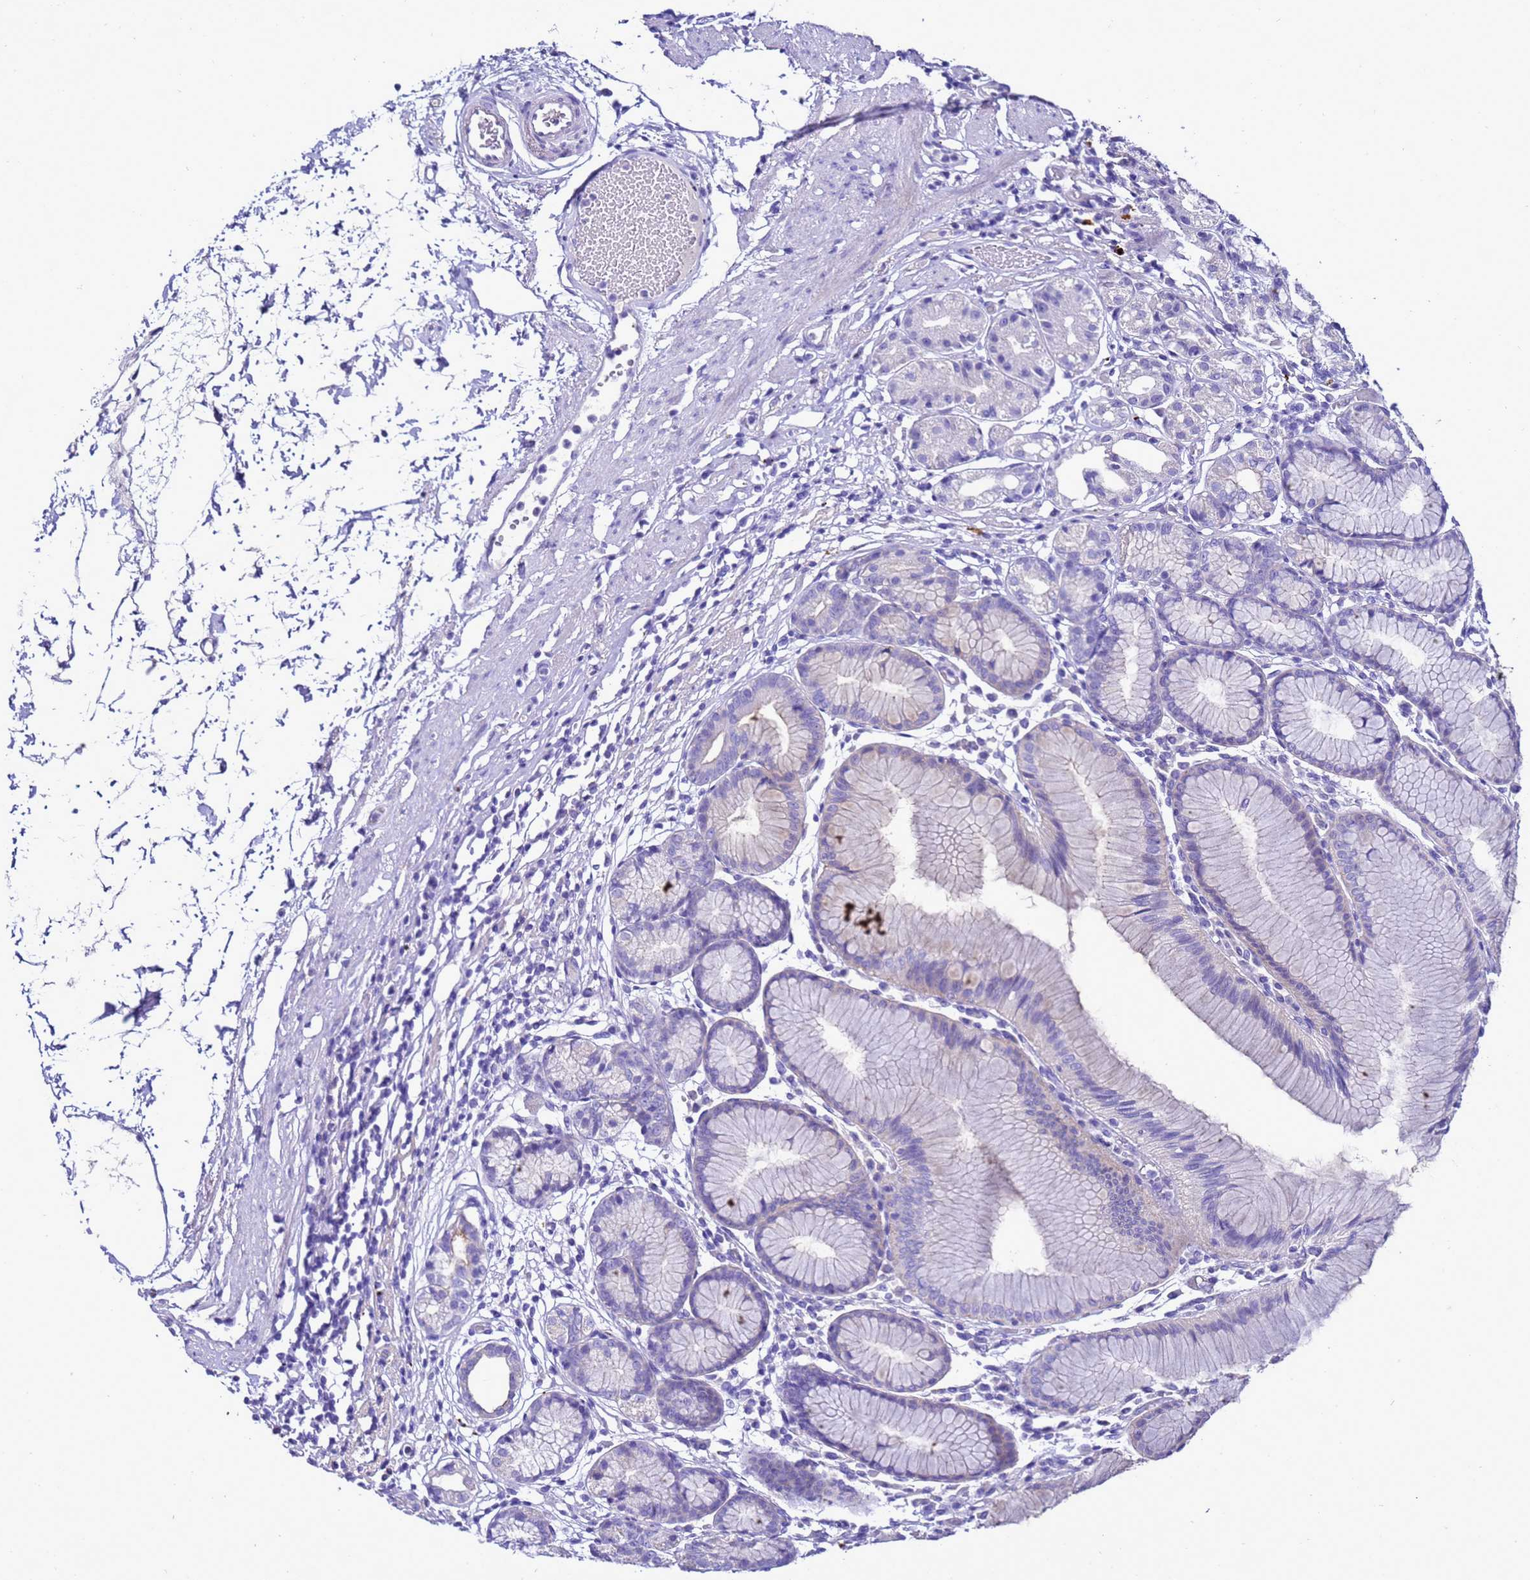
{"staining": {"intensity": "negative", "quantity": "none", "location": "none"}, "tissue": "stomach", "cell_type": "Glandular cells", "image_type": "normal", "snomed": [{"axis": "morphology", "description": "Normal tissue, NOS"}, {"axis": "topography", "description": "Stomach"}], "caption": "Glandular cells are negative for protein expression in unremarkable human stomach. The staining is performed using DAB (3,3'-diaminobenzidine) brown chromogen with nuclei counter-stained in using hematoxylin.", "gene": "BEST2", "patient": {"sex": "female", "age": 57}}